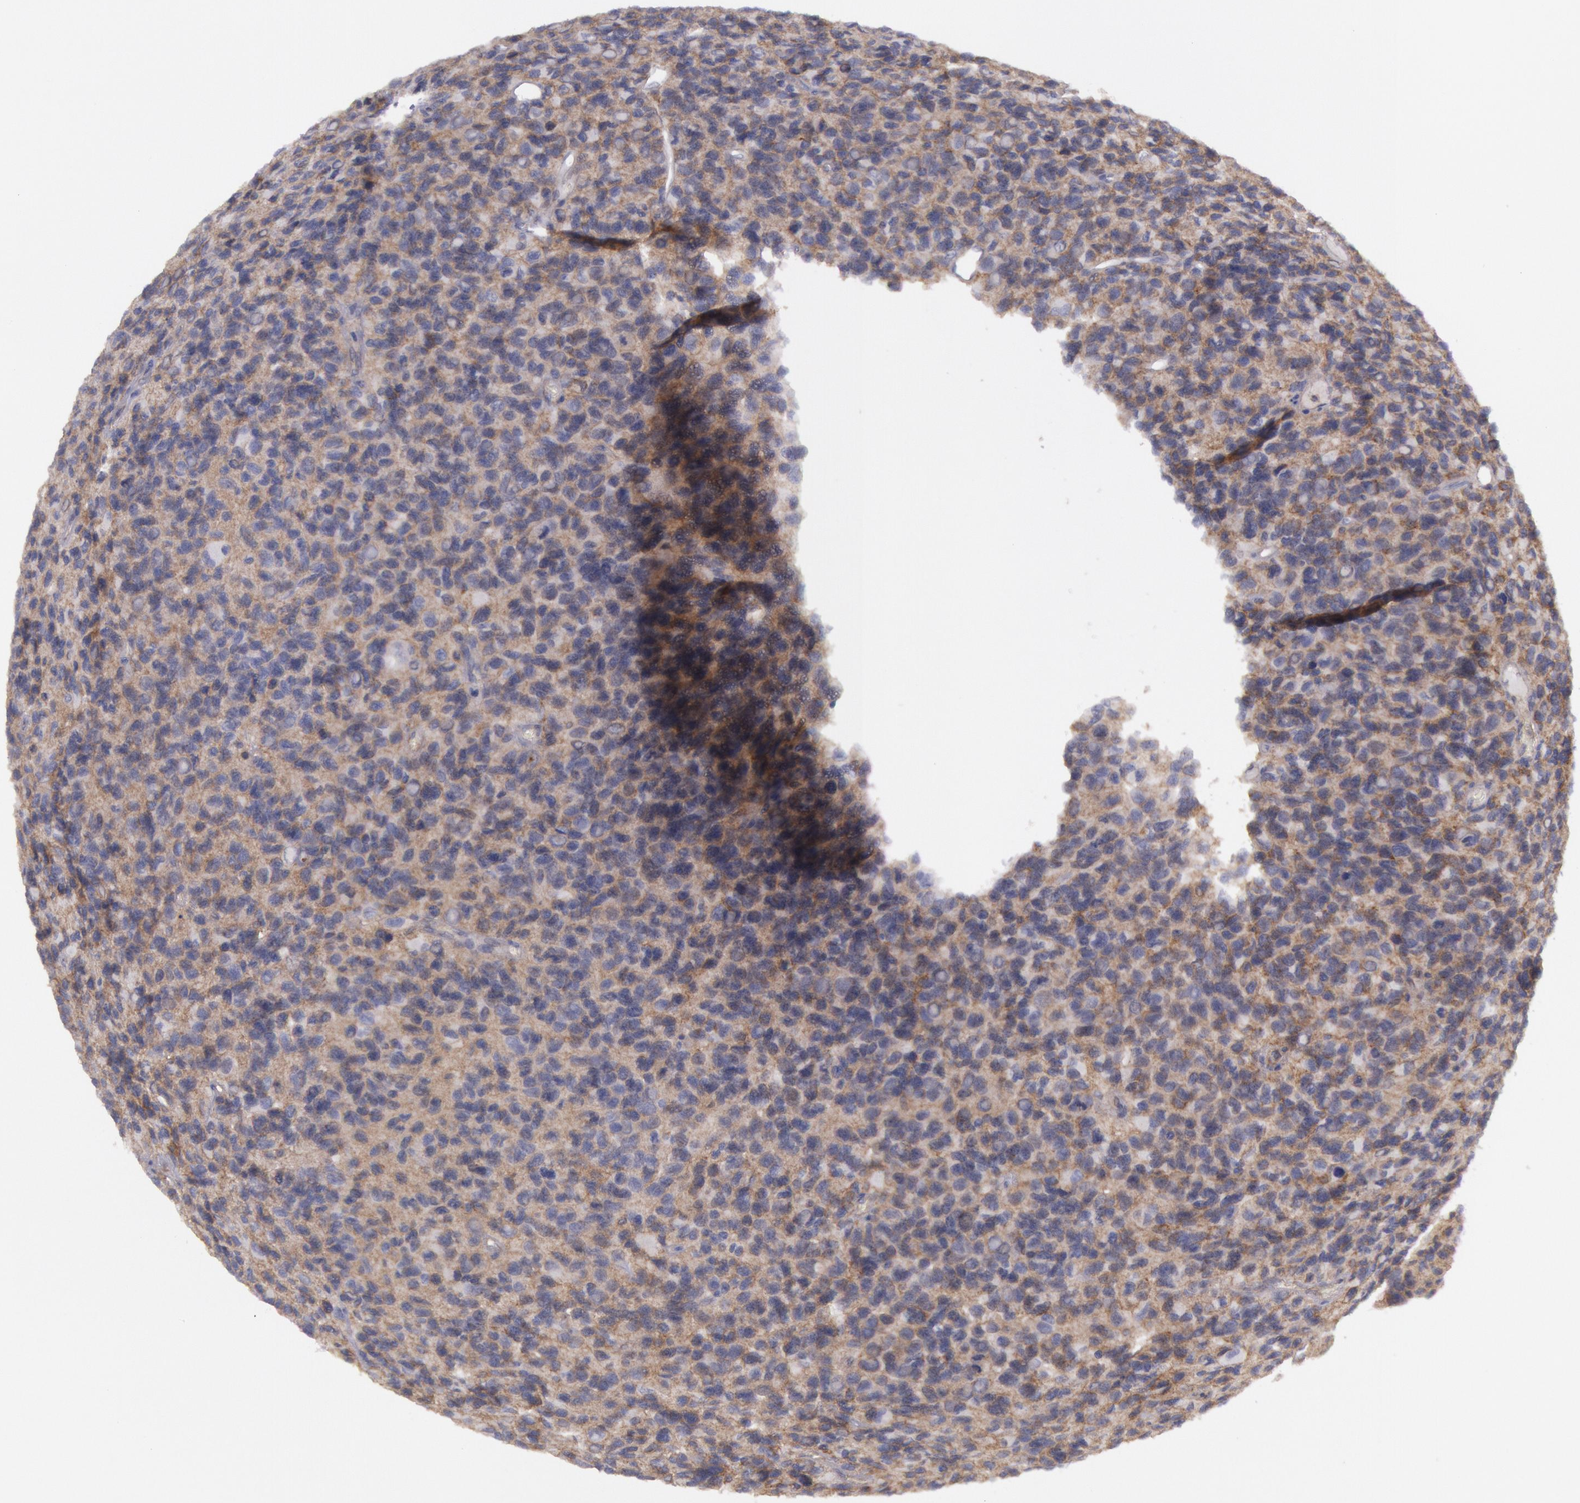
{"staining": {"intensity": "weak", "quantity": "25%-75%", "location": "cytoplasmic/membranous"}, "tissue": "glioma", "cell_type": "Tumor cells", "image_type": "cancer", "snomed": [{"axis": "morphology", "description": "Glioma, malignant, High grade"}, {"axis": "topography", "description": "Brain"}], "caption": "A histopathology image showing weak cytoplasmic/membranous positivity in about 25%-75% of tumor cells in high-grade glioma (malignant), as visualized by brown immunohistochemical staining.", "gene": "STX4", "patient": {"sex": "male", "age": 77}}